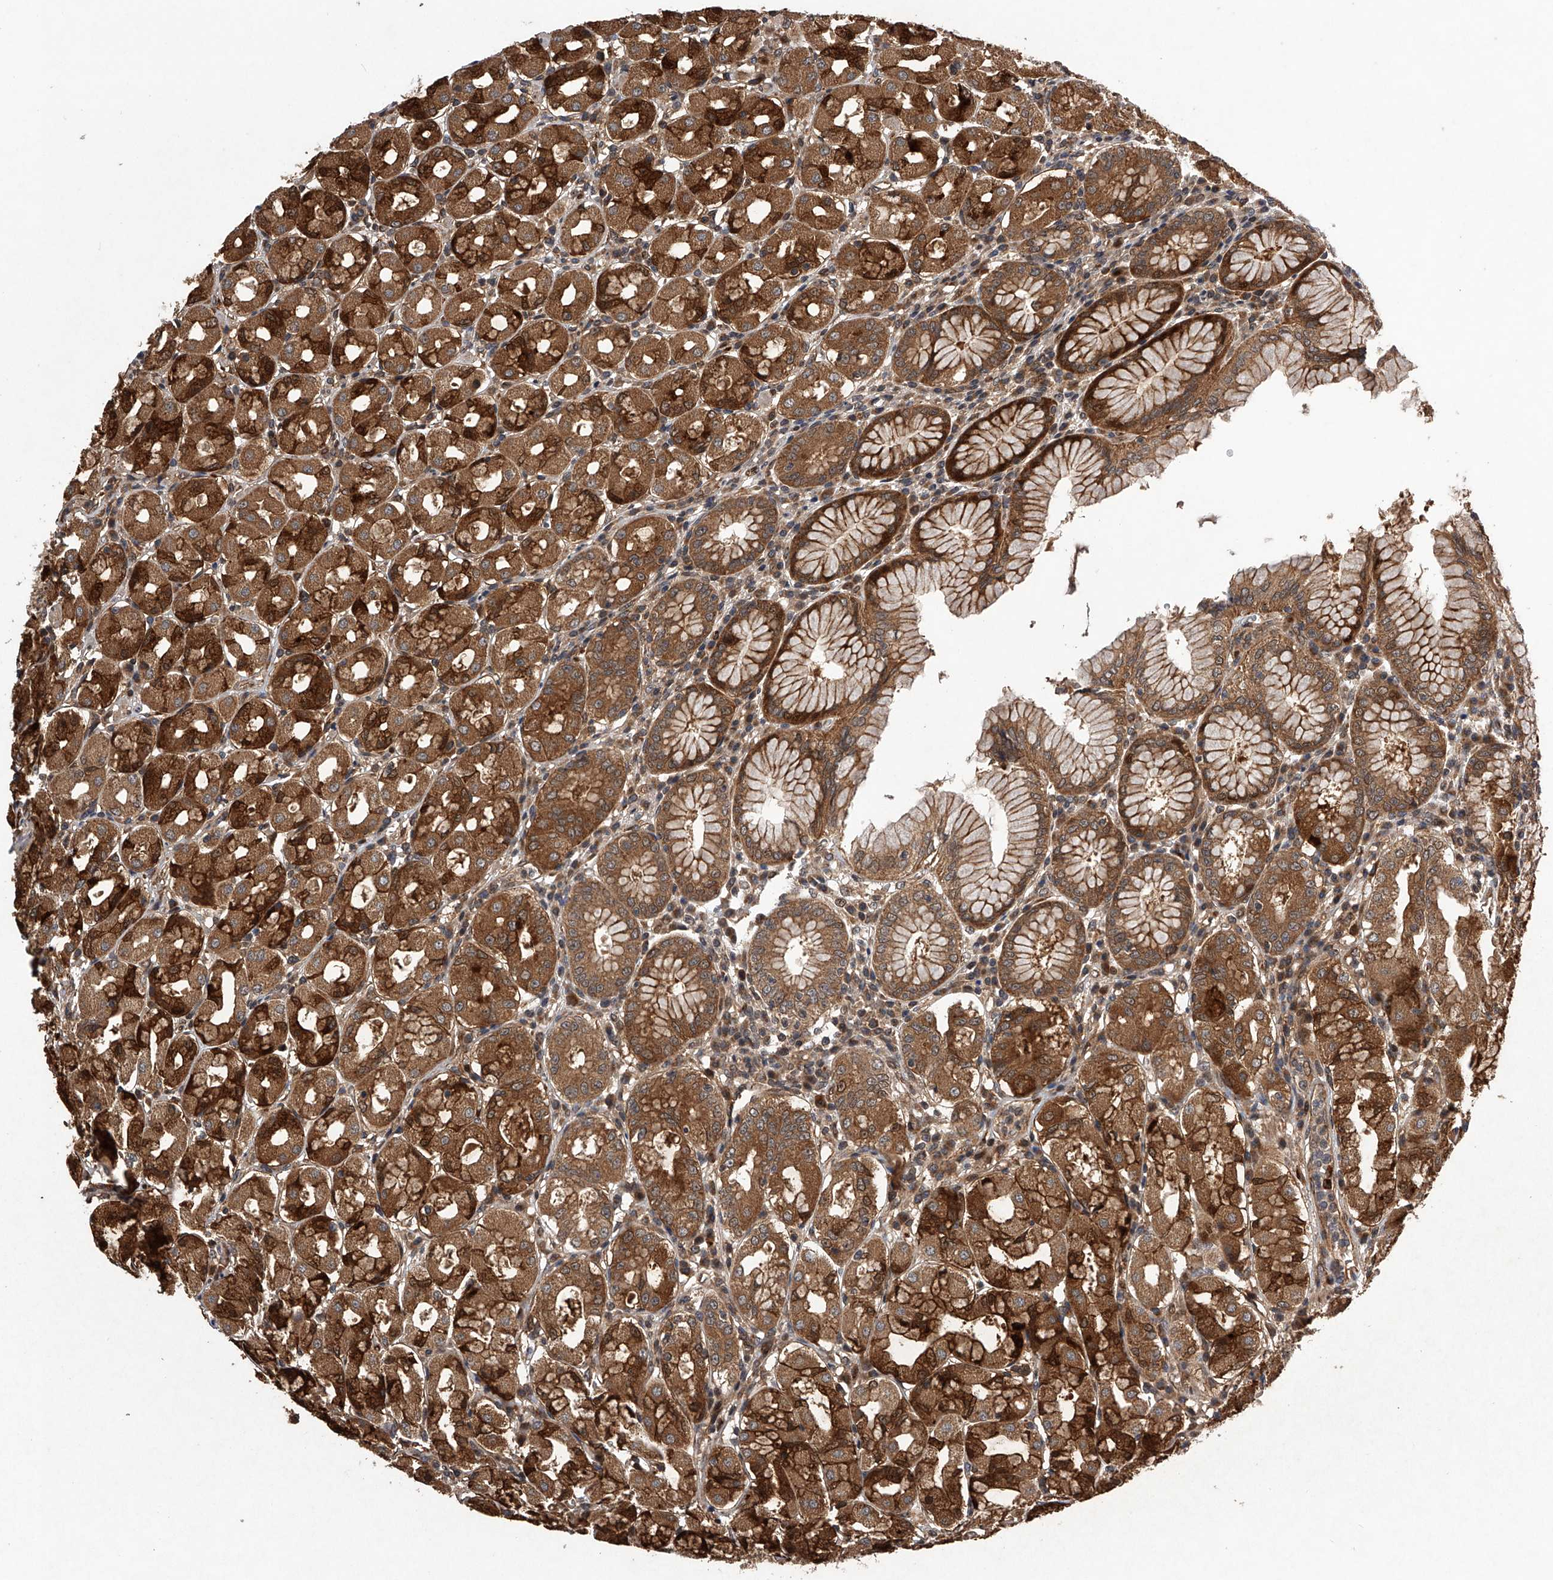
{"staining": {"intensity": "strong", "quantity": ">75%", "location": "cytoplasmic/membranous"}, "tissue": "stomach", "cell_type": "Glandular cells", "image_type": "normal", "snomed": [{"axis": "morphology", "description": "Normal tissue, NOS"}, {"axis": "topography", "description": "Stomach"}, {"axis": "topography", "description": "Stomach, lower"}], "caption": "Brown immunohistochemical staining in normal human stomach demonstrates strong cytoplasmic/membranous expression in about >75% of glandular cells.", "gene": "MAP3K11", "patient": {"sex": "female", "age": 56}}